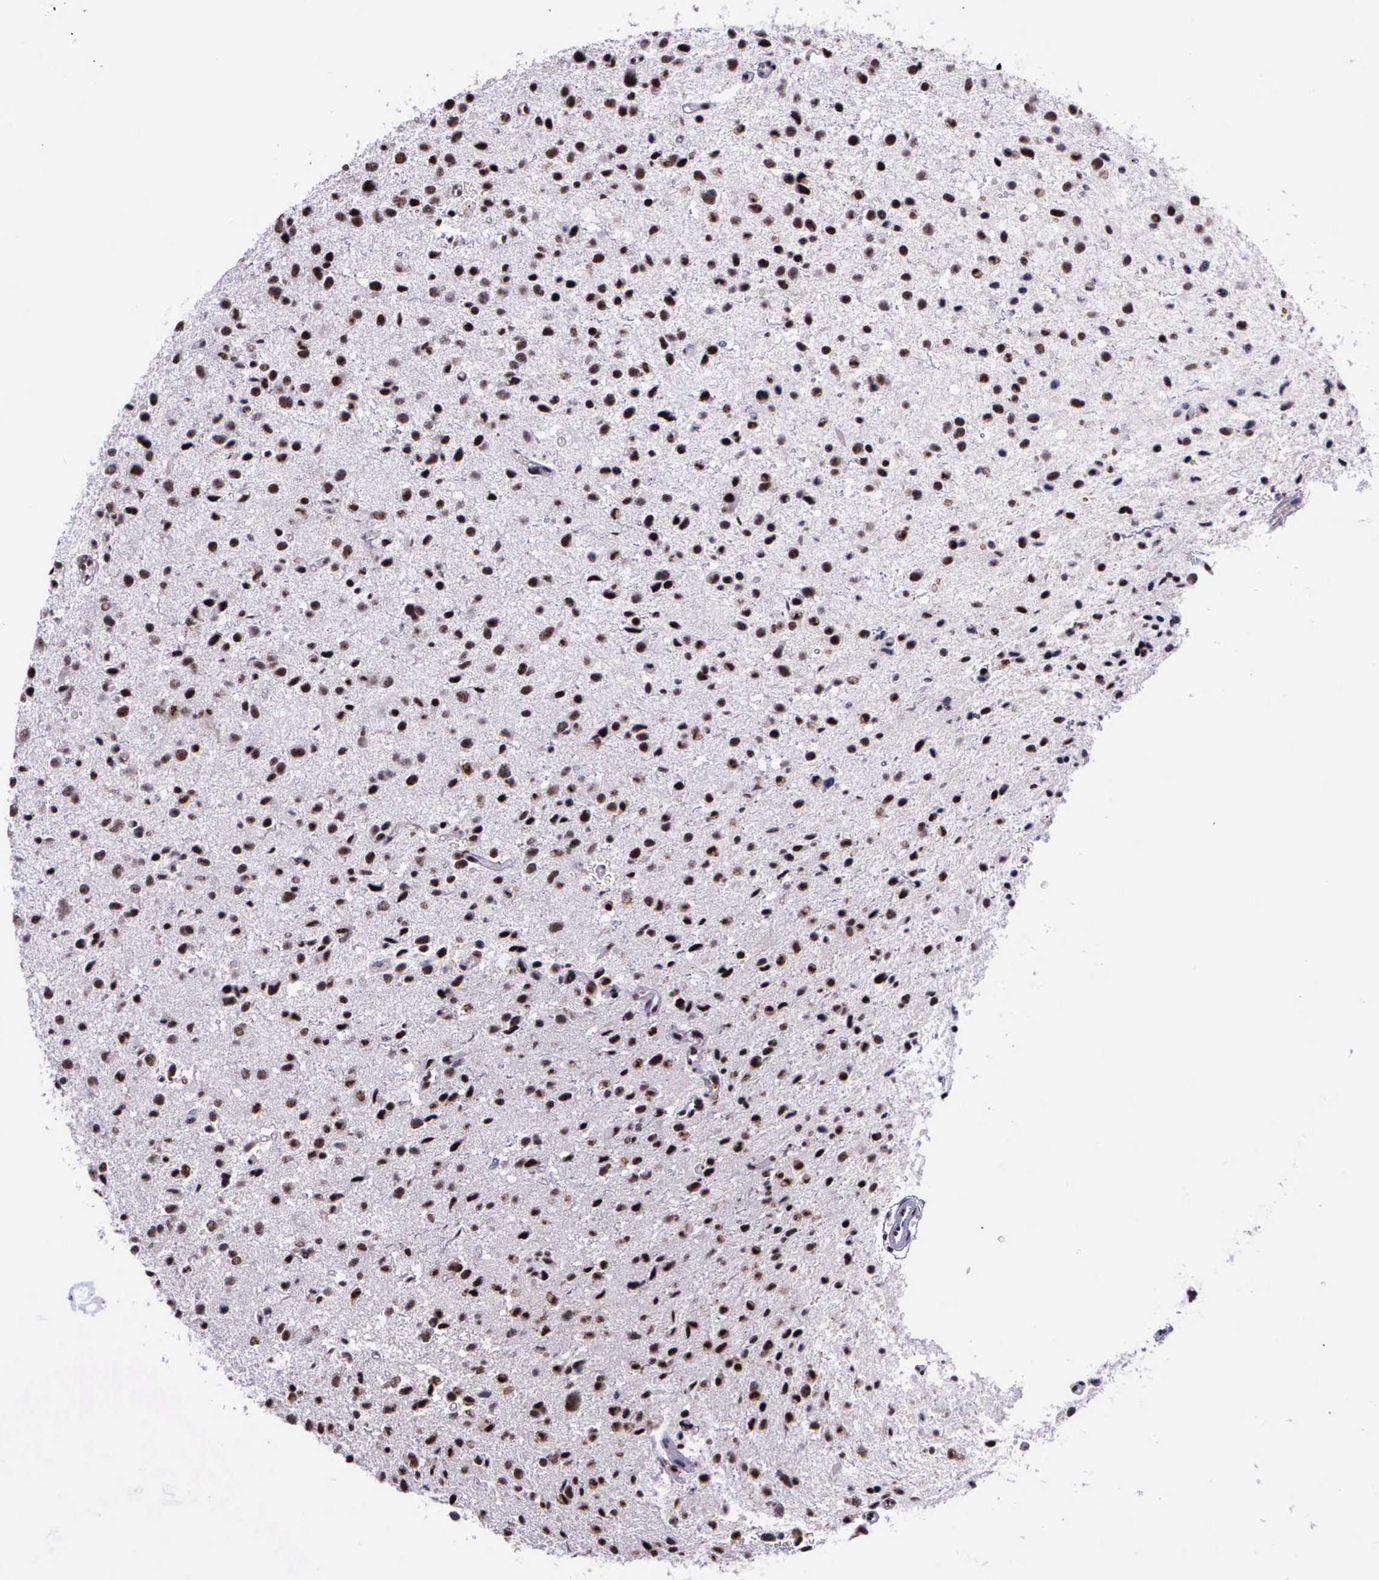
{"staining": {"intensity": "weak", "quantity": ">75%", "location": "nuclear"}, "tissue": "glioma", "cell_type": "Tumor cells", "image_type": "cancer", "snomed": [{"axis": "morphology", "description": "Glioma, malignant, Low grade"}, {"axis": "topography", "description": "Brain"}], "caption": "Immunohistochemical staining of malignant glioma (low-grade) reveals low levels of weak nuclear positivity in about >75% of tumor cells. The staining is performed using DAB brown chromogen to label protein expression. The nuclei are counter-stained blue using hematoxylin.", "gene": "FAM47A", "patient": {"sex": "female", "age": 46}}